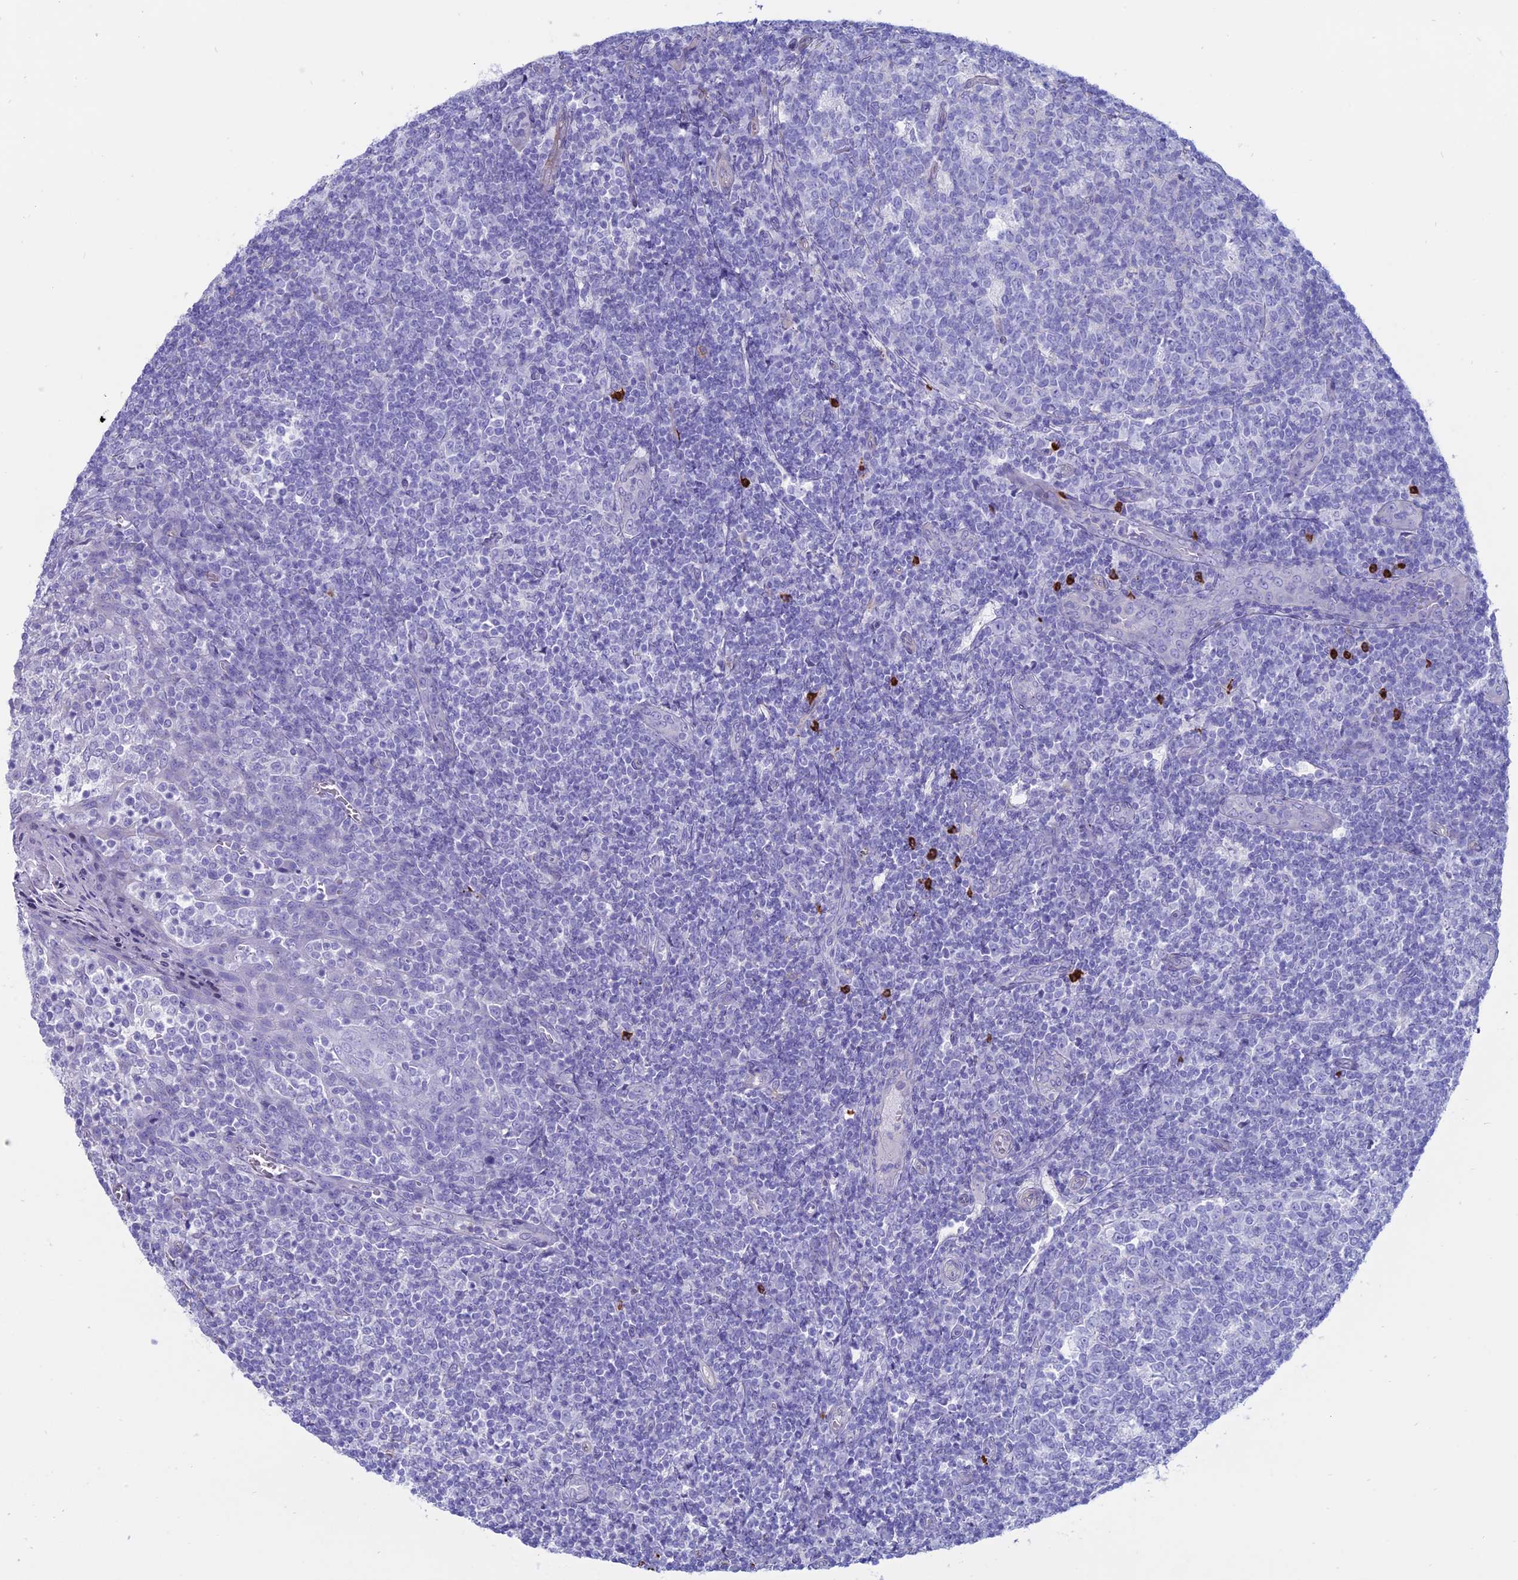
{"staining": {"intensity": "negative", "quantity": "none", "location": "none"}, "tissue": "tonsil", "cell_type": "Germinal center cells", "image_type": "normal", "snomed": [{"axis": "morphology", "description": "Normal tissue, NOS"}, {"axis": "topography", "description": "Tonsil"}], "caption": "Immunohistochemical staining of benign tonsil exhibits no significant positivity in germinal center cells. The staining is performed using DAB brown chromogen with nuclei counter-stained in using hematoxylin.", "gene": "OR2AE1", "patient": {"sex": "female", "age": 19}}